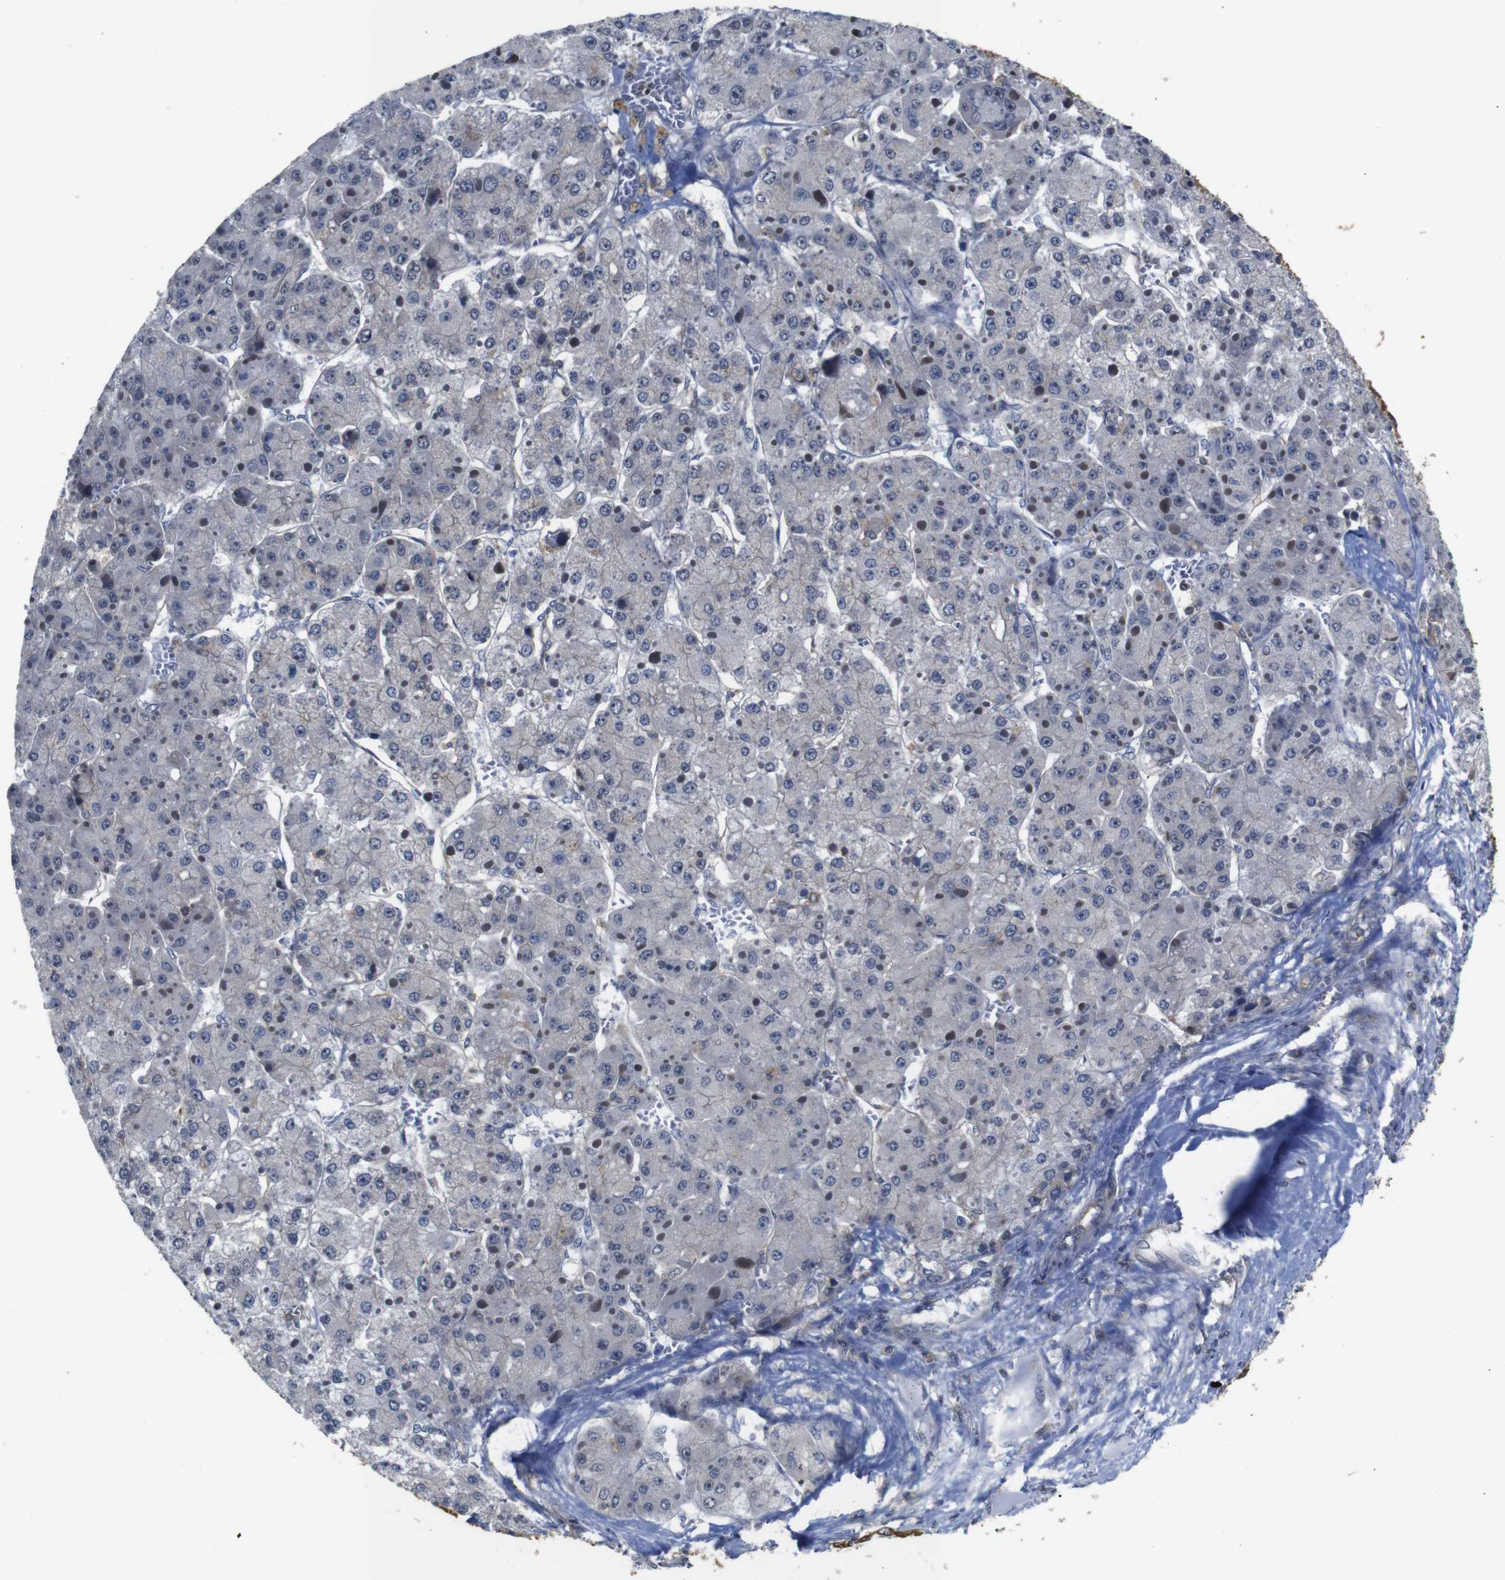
{"staining": {"intensity": "negative", "quantity": "none", "location": "none"}, "tissue": "liver cancer", "cell_type": "Tumor cells", "image_type": "cancer", "snomed": [{"axis": "morphology", "description": "Carcinoma, Hepatocellular, NOS"}, {"axis": "topography", "description": "Liver"}], "caption": "Immunohistochemistry photomicrograph of liver cancer (hepatocellular carcinoma) stained for a protein (brown), which shows no staining in tumor cells.", "gene": "BRWD3", "patient": {"sex": "female", "age": 73}}